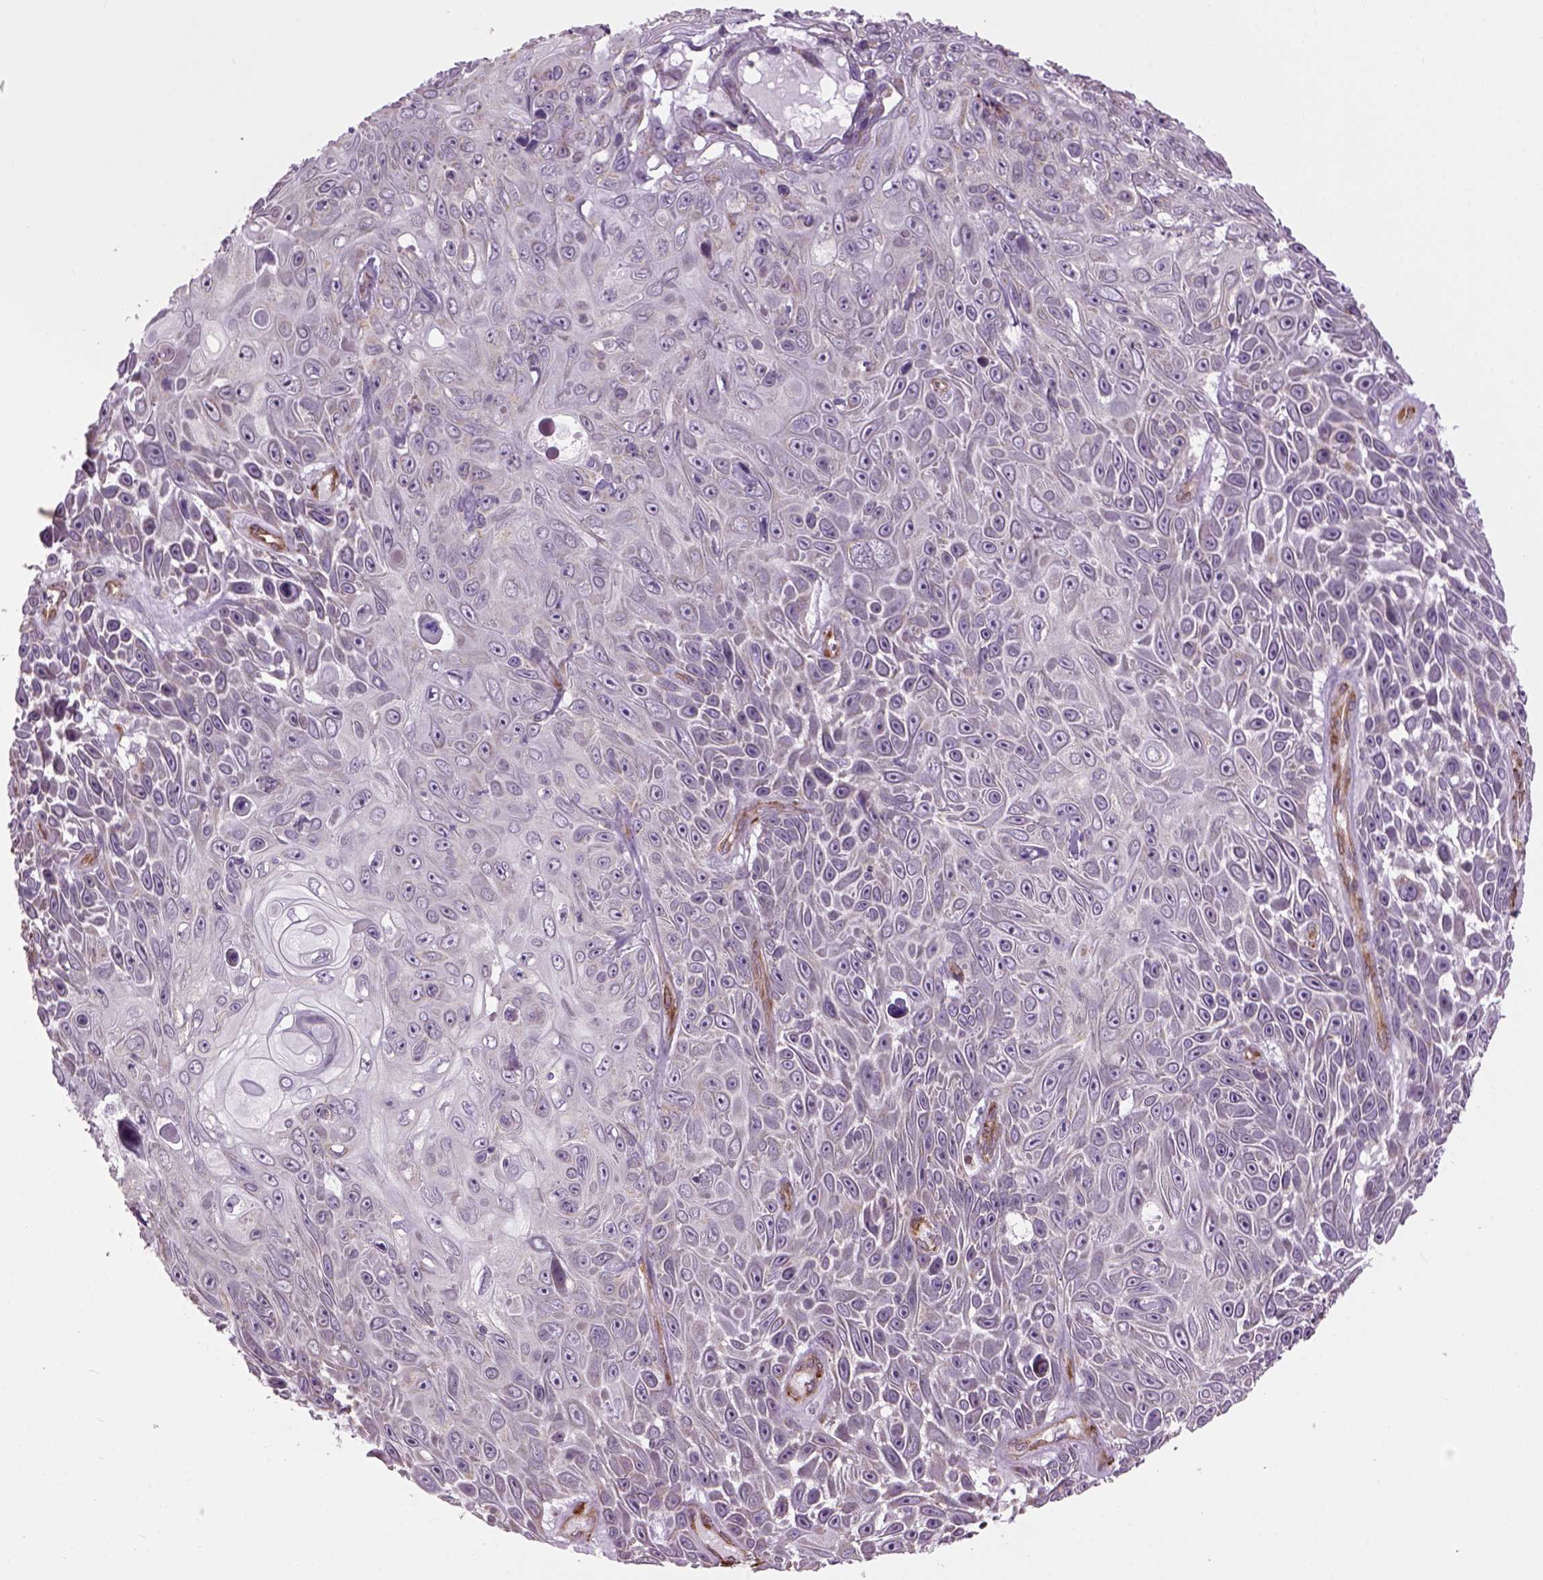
{"staining": {"intensity": "weak", "quantity": "<25%", "location": "cytoplasmic/membranous"}, "tissue": "skin cancer", "cell_type": "Tumor cells", "image_type": "cancer", "snomed": [{"axis": "morphology", "description": "Squamous cell carcinoma, NOS"}, {"axis": "topography", "description": "Skin"}], "caption": "DAB (3,3'-diaminobenzidine) immunohistochemical staining of skin cancer (squamous cell carcinoma) shows no significant positivity in tumor cells.", "gene": "XK", "patient": {"sex": "male", "age": 82}}